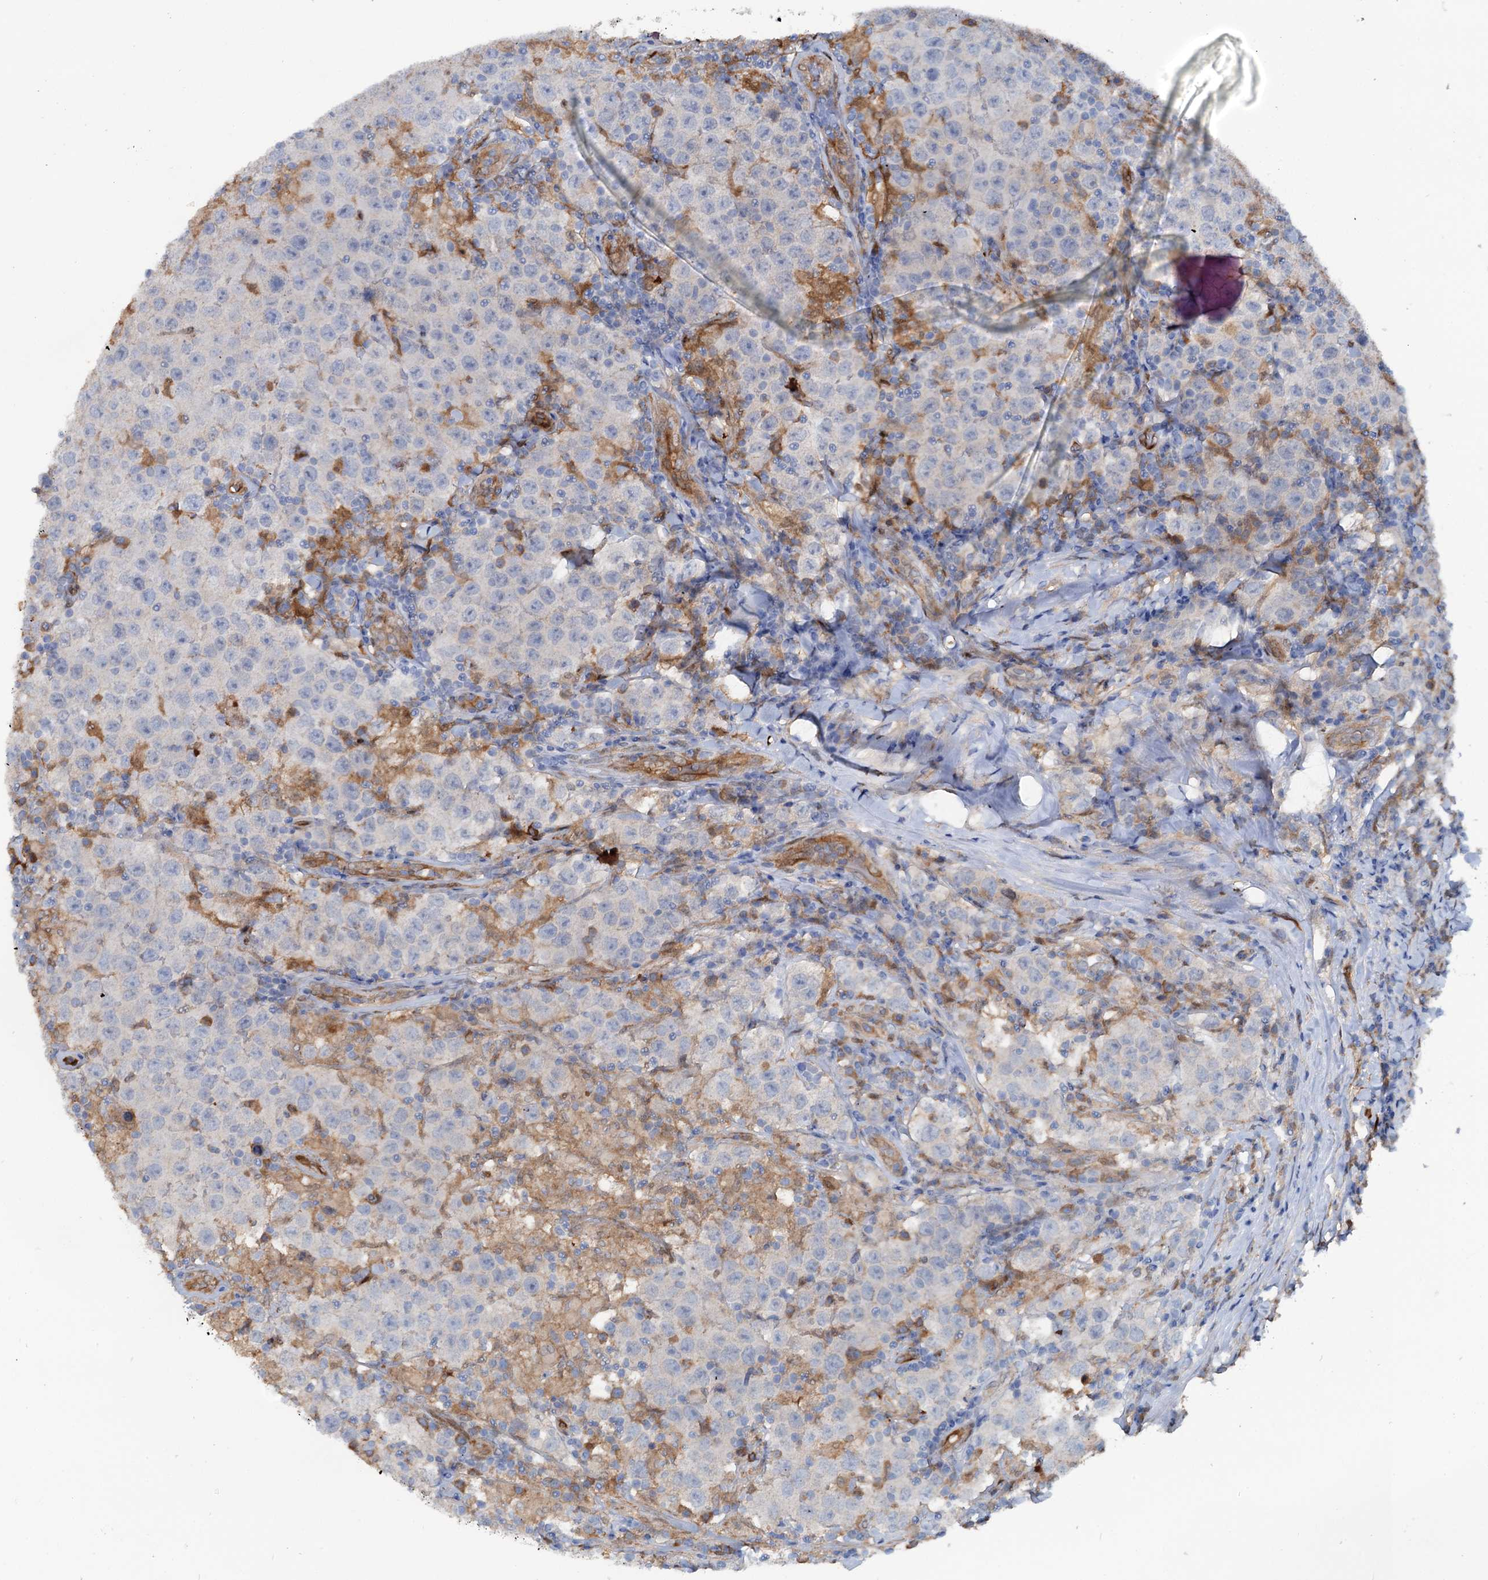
{"staining": {"intensity": "negative", "quantity": "none", "location": "none"}, "tissue": "testis cancer", "cell_type": "Tumor cells", "image_type": "cancer", "snomed": [{"axis": "morphology", "description": "Normal tissue, NOS"}, {"axis": "morphology", "description": "Urothelial carcinoma, High grade"}, {"axis": "morphology", "description": "Seminoma, NOS"}, {"axis": "morphology", "description": "Carcinoma, Embryonal, NOS"}, {"axis": "topography", "description": "Urinary bladder"}, {"axis": "topography", "description": "Testis"}], "caption": "Immunohistochemistry photomicrograph of neoplastic tissue: urothelial carcinoma (high-grade) (testis) stained with DAB demonstrates no significant protein expression in tumor cells.", "gene": "IL17RD", "patient": {"sex": "male", "age": 41}}